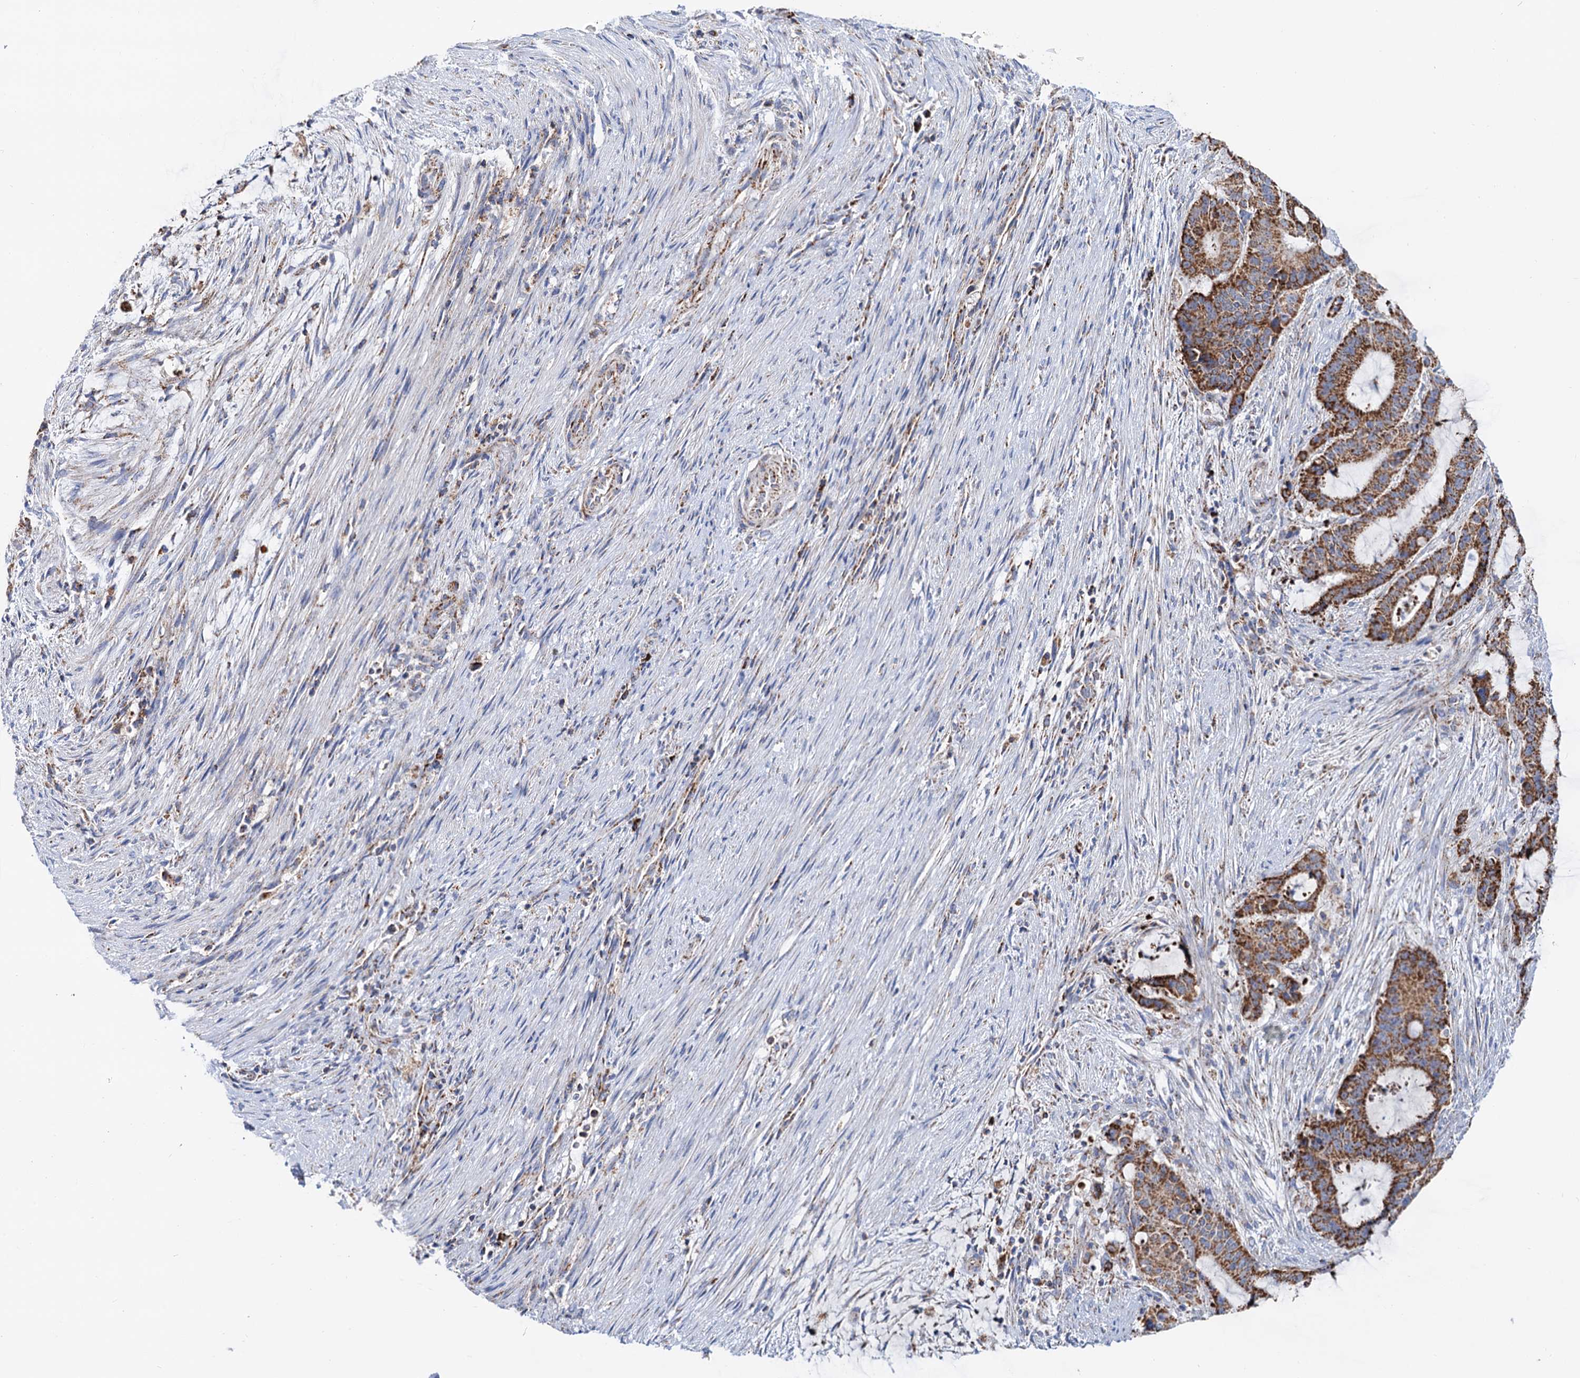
{"staining": {"intensity": "strong", "quantity": ">75%", "location": "cytoplasmic/membranous"}, "tissue": "liver cancer", "cell_type": "Tumor cells", "image_type": "cancer", "snomed": [{"axis": "morphology", "description": "Normal tissue, NOS"}, {"axis": "morphology", "description": "Cholangiocarcinoma"}, {"axis": "topography", "description": "Liver"}, {"axis": "topography", "description": "Peripheral nerve tissue"}], "caption": "Strong cytoplasmic/membranous protein positivity is present in about >75% of tumor cells in liver cancer (cholangiocarcinoma).", "gene": "C2CD3", "patient": {"sex": "female", "age": 73}}